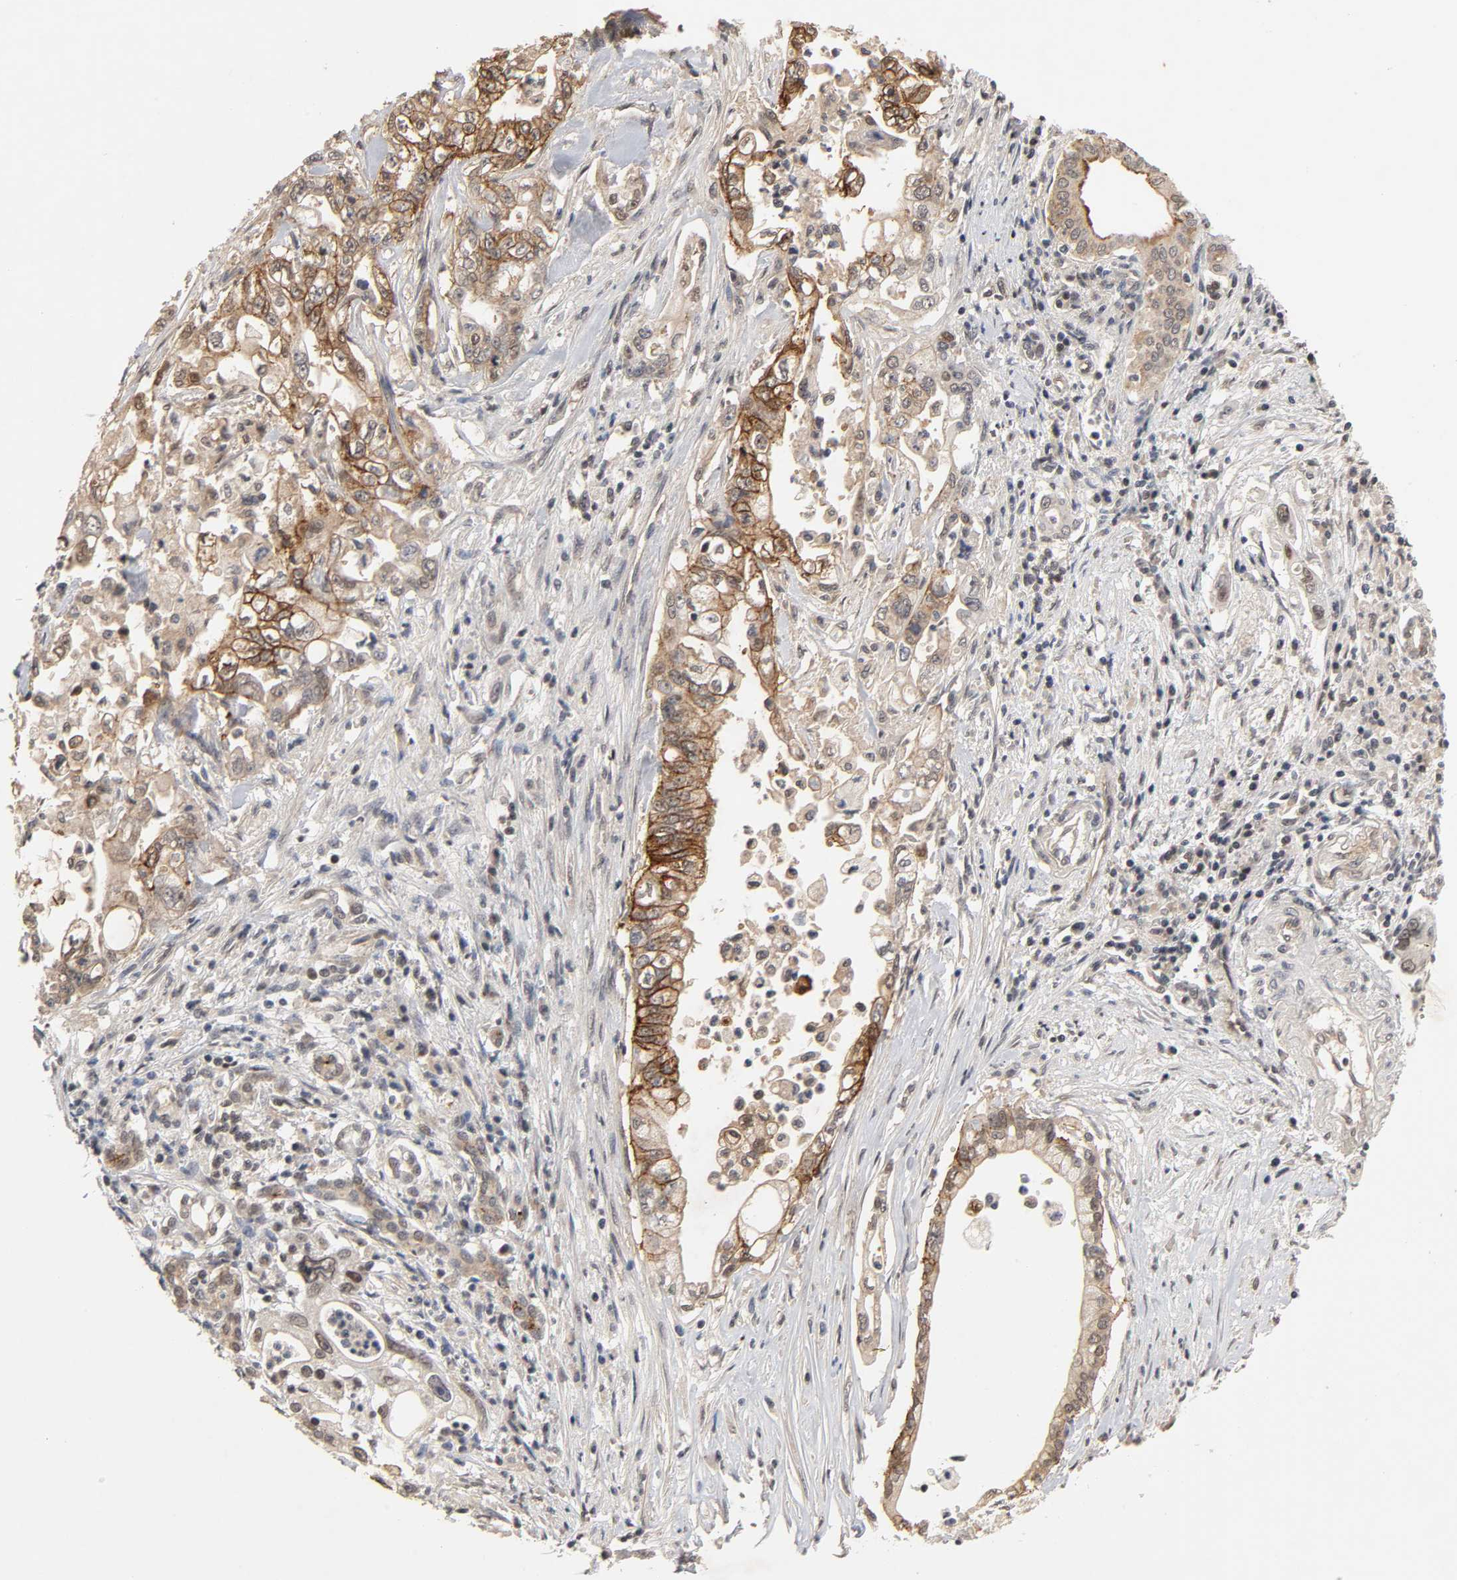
{"staining": {"intensity": "strong", "quantity": ">75%", "location": "cytoplasmic/membranous"}, "tissue": "pancreatic cancer", "cell_type": "Tumor cells", "image_type": "cancer", "snomed": [{"axis": "morphology", "description": "Normal tissue, NOS"}, {"axis": "topography", "description": "Pancreas"}], "caption": "High-magnification brightfield microscopy of pancreatic cancer stained with DAB (brown) and counterstained with hematoxylin (blue). tumor cells exhibit strong cytoplasmic/membranous staining is seen in about>75% of cells.", "gene": "HTR1E", "patient": {"sex": "male", "age": 42}}